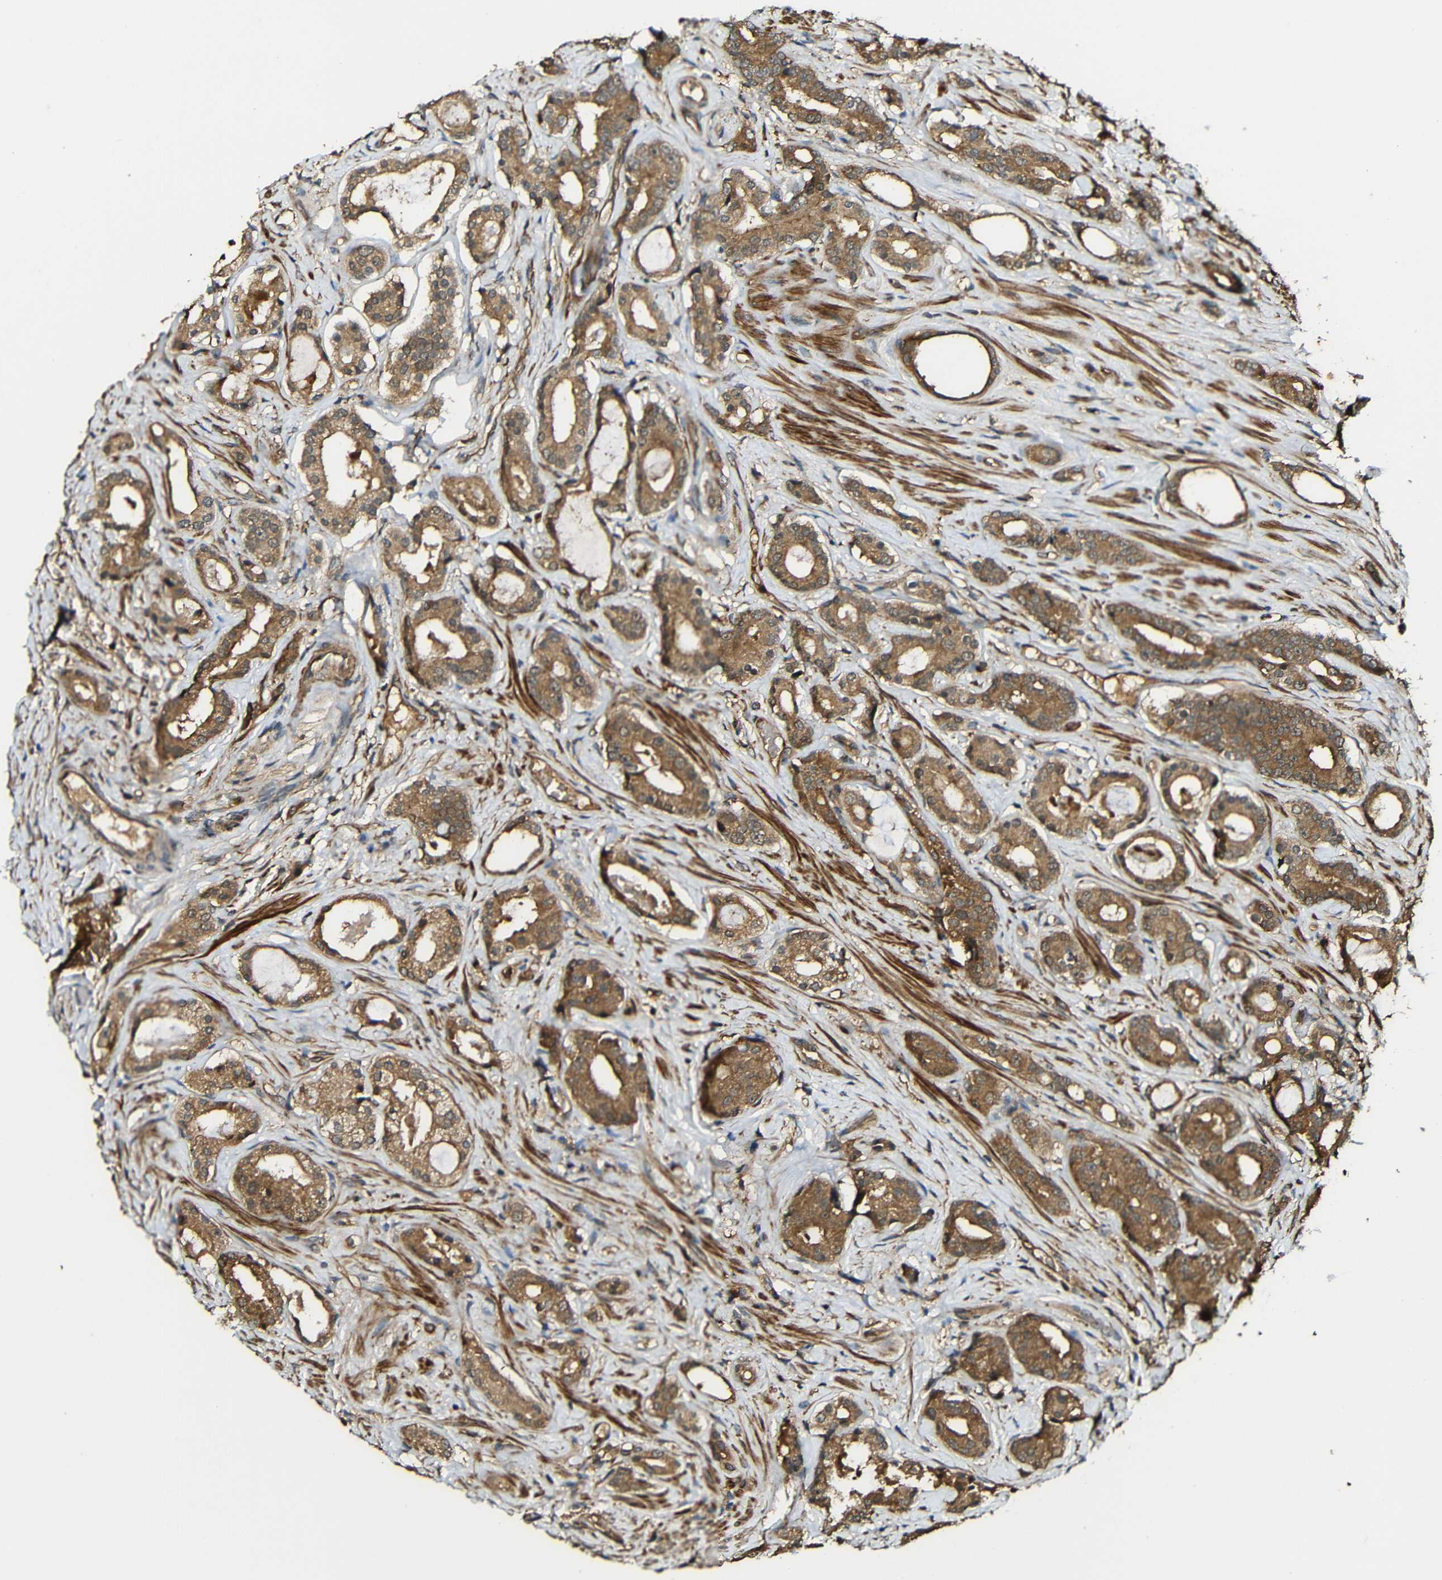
{"staining": {"intensity": "moderate", "quantity": ">75%", "location": "cytoplasmic/membranous"}, "tissue": "prostate cancer", "cell_type": "Tumor cells", "image_type": "cancer", "snomed": [{"axis": "morphology", "description": "Adenocarcinoma, High grade"}, {"axis": "topography", "description": "Prostate"}], "caption": "Immunohistochemistry micrograph of adenocarcinoma (high-grade) (prostate) stained for a protein (brown), which displays medium levels of moderate cytoplasmic/membranous expression in approximately >75% of tumor cells.", "gene": "CASP8", "patient": {"sex": "male", "age": 71}}